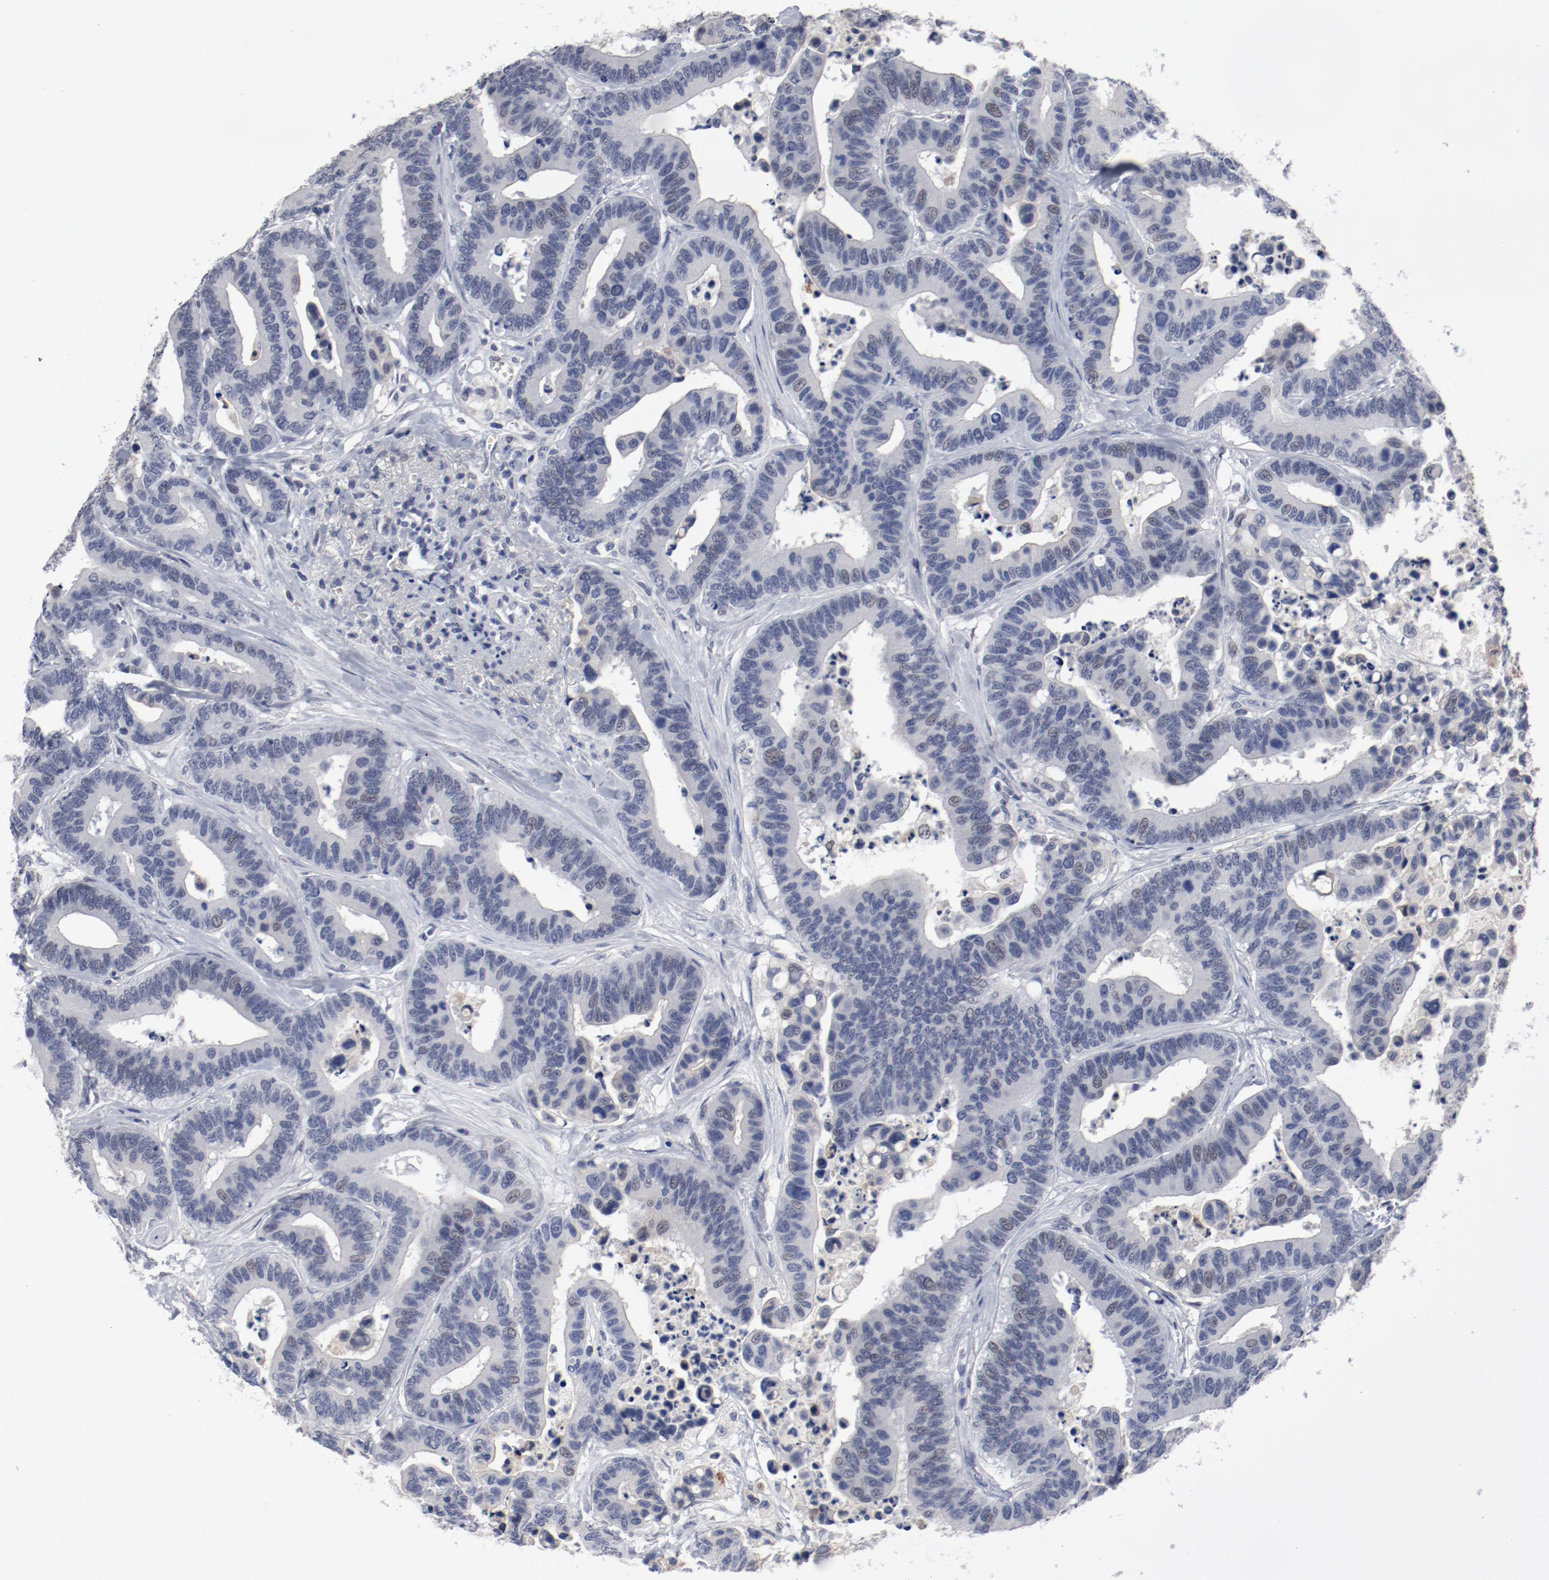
{"staining": {"intensity": "negative", "quantity": "none", "location": "none"}, "tissue": "colorectal cancer", "cell_type": "Tumor cells", "image_type": "cancer", "snomed": [{"axis": "morphology", "description": "Adenocarcinoma, NOS"}, {"axis": "topography", "description": "Colon"}], "caption": "Colorectal cancer (adenocarcinoma) was stained to show a protein in brown. There is no significant positivity in tumor cells.", "gene": "ANKLE2", "patient": {"sex": "male", "age": 82}}